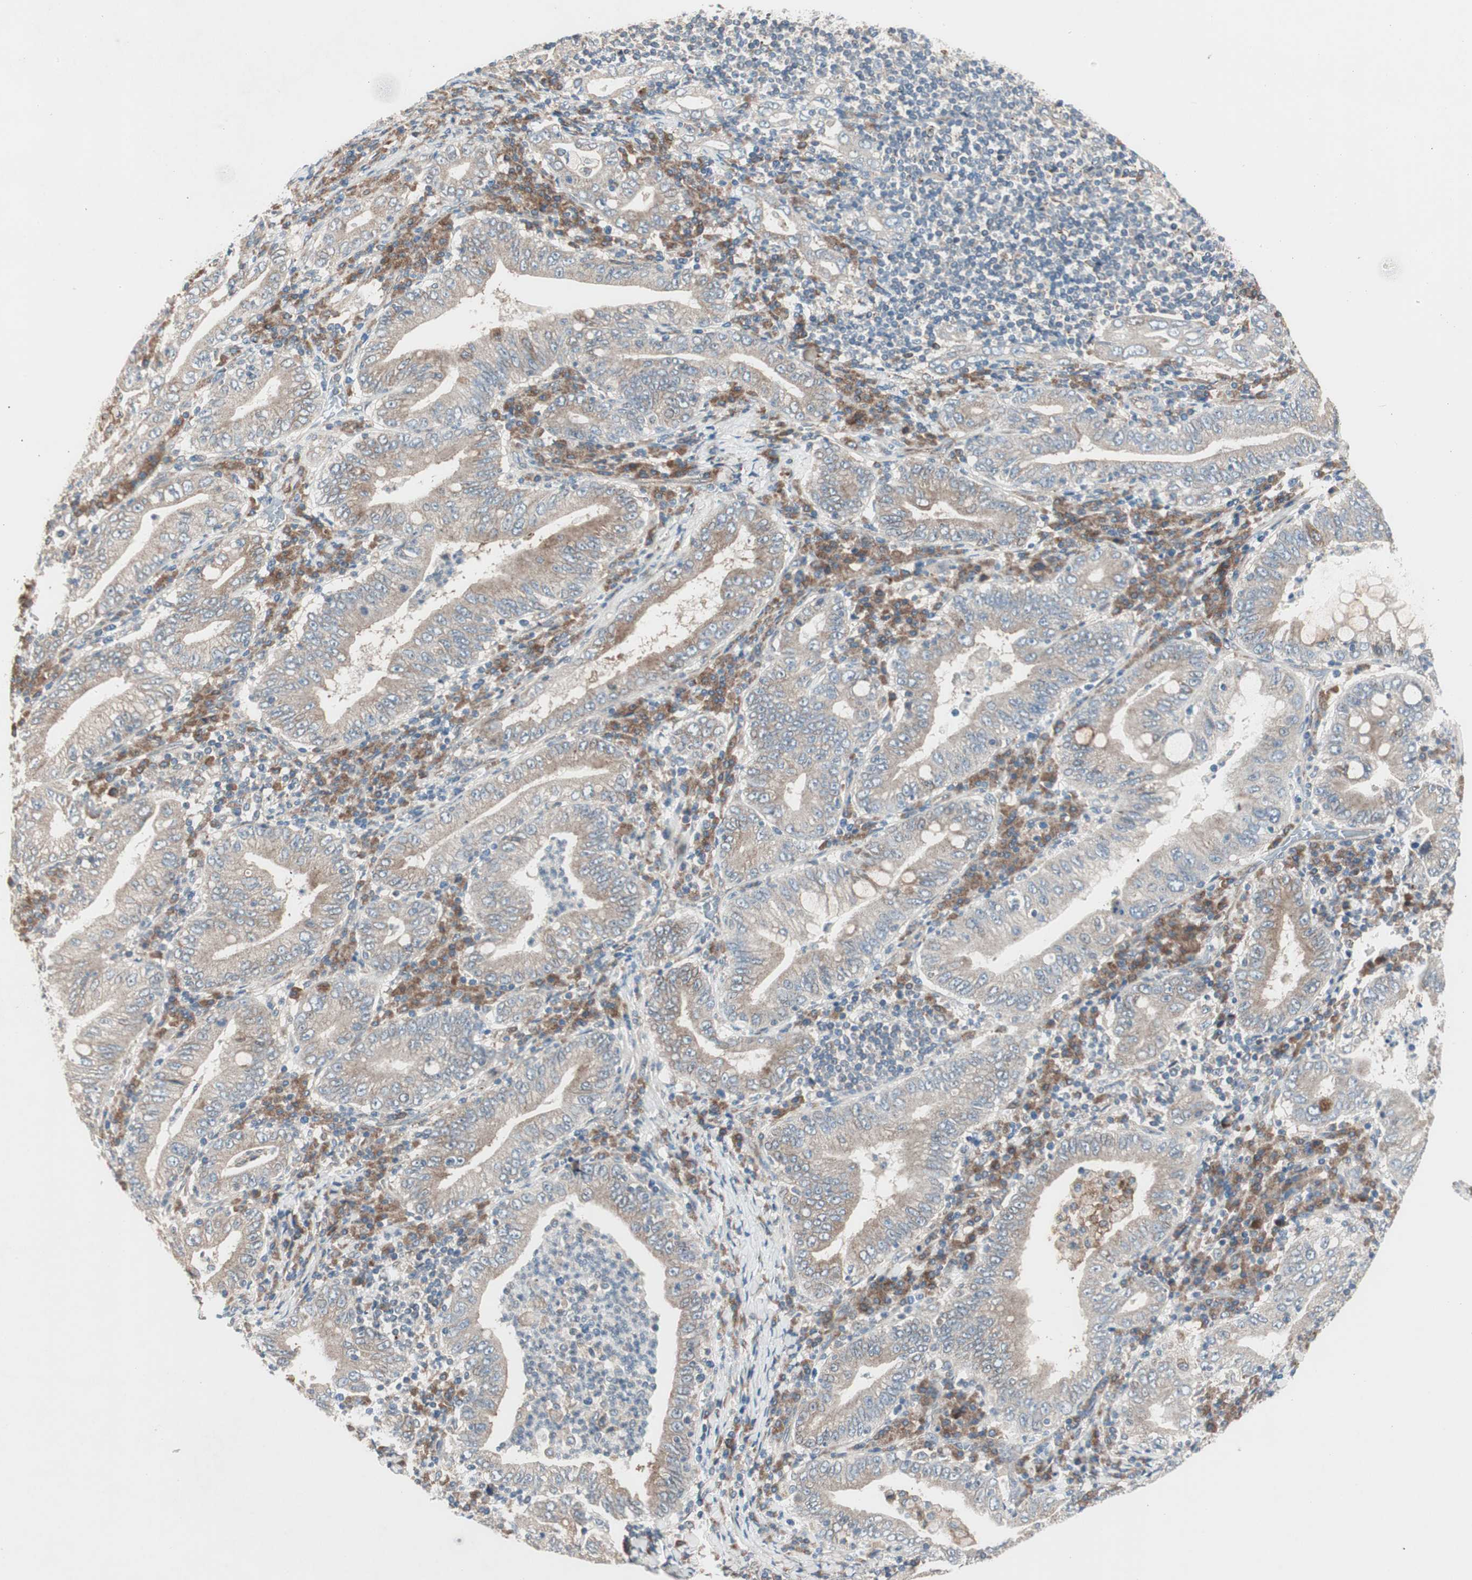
{"staining": {"intensity": "moderate", "quantity": ">75%", "location": "cytoplasmic/membranous"}, "tissue": "stomach cancer", "cell_type": "Tumor cells", "image_type": "cancer", "snomed": [{"axis": "morphology", "description": "Normal tissue, NOS"}, {"axis": "morphology", "description": "Adenocarcinoma, NOS"}, {"axis": "topography", "description": "Esophagus"}, {"axis": "topography", "description": "Stomach, upper"}, {"axis": "topography", "description": "Peripheral nerve tissue"}], "caption": "The image exhibits staining of stomach cancer, revealing moderate cytoplasmic/membranous protein staining (brown color) within tumor cells.", "gene": "CCL14", "patient": {"sex": "male", "age": 62}}